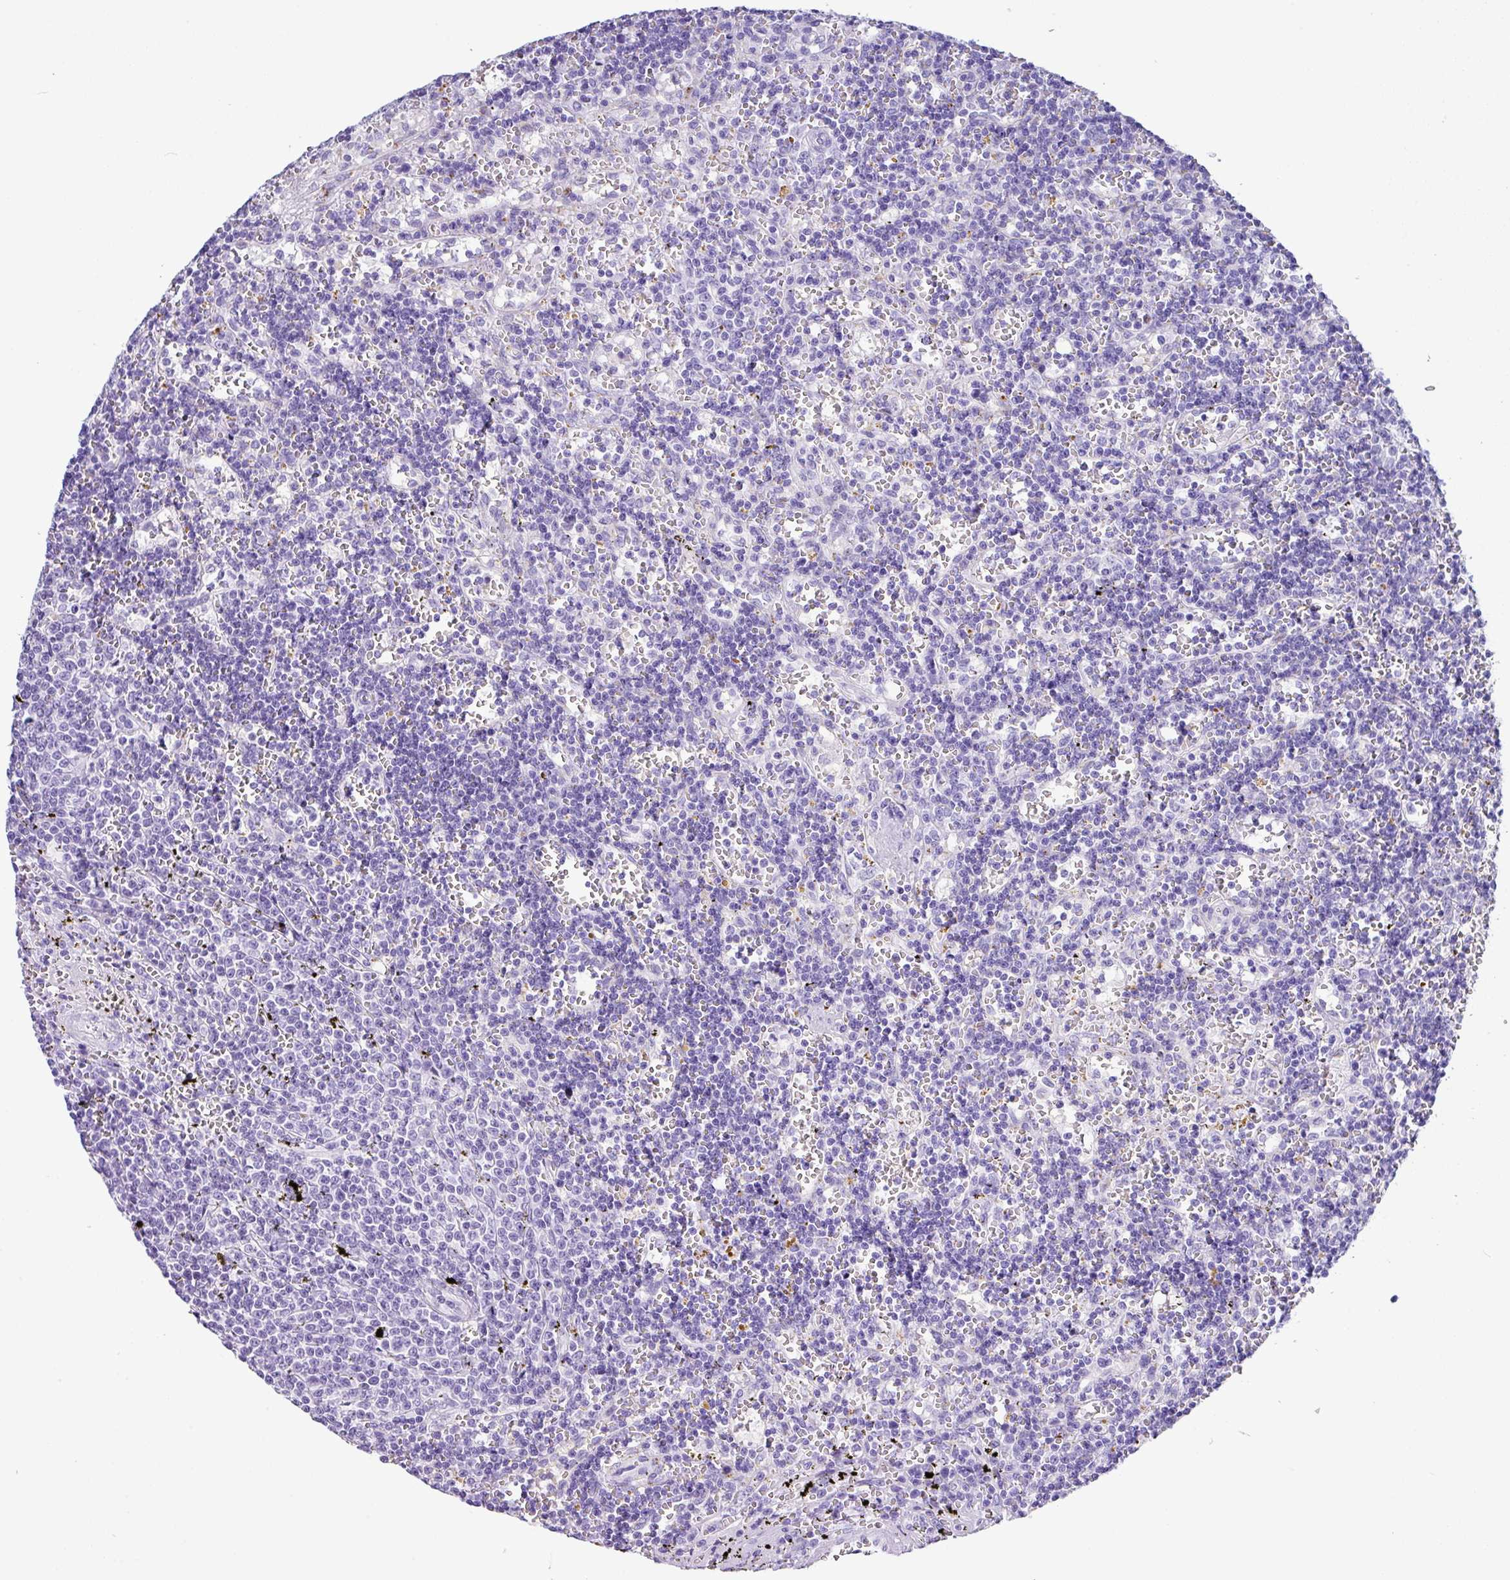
{"staining": {"intensity": "negative", "quantity": "none", "location": "none"}, "tissue": "lymphoma", "cell_type": "Tumor cells", "image_type": "cancer", "snomed": [{"axis": "morphology", "description": "Malignant lymphoma, non-Hodgkin's type, Low grade"}, {"axis": "topography", "description": "Spleen"}], "caption": "There is no significant staining in tumor cells of lymphoma. (Stains: DAB IHC with hematoxylin counter stain, Microscopy: brightfield microscopy at high magnification).", "gene": "ZG16", "patient": {"sex": "male", "age": 60}}